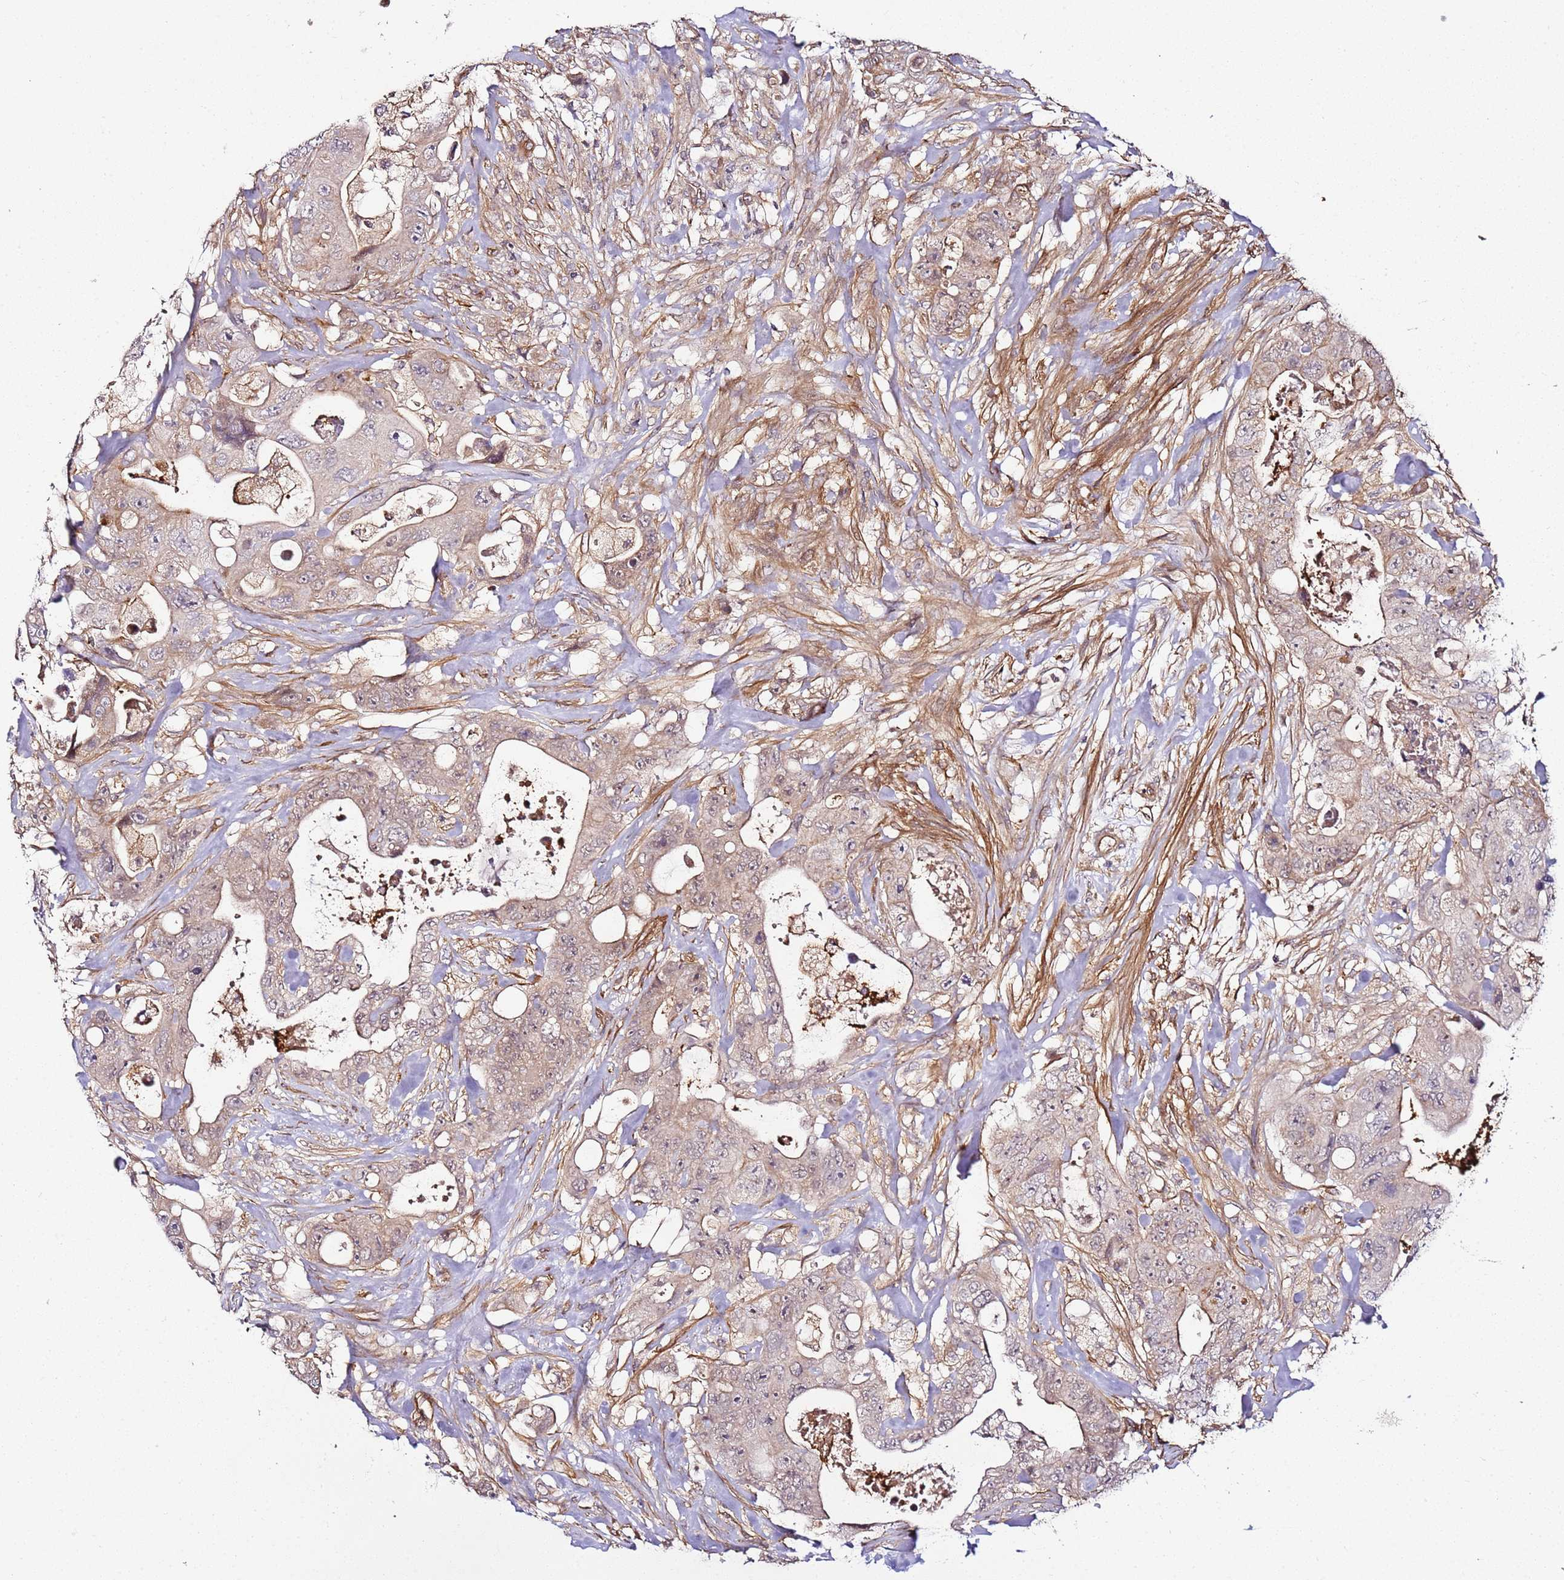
{"staining": {"intensity": "weak", "quantity": "<25%", "location": "cytoplasmic/membranous"}, "tissue": "colorectal cancer", "cell_type": "Tumor cells", "image_type": "cancer", "snomed": [{"axis": "morphology", "description": "Adenocarcinoma, NOS"}, {"axis": "topography", "description": "Colon"}], "caption": "DAB immunohistochemical staining of human colorectal cancer (adenocarcinoma) exhibits no significant expression in tumor cells.", "gene": "CCNYL1", "patient": {"sex": "female", "age": 46}}